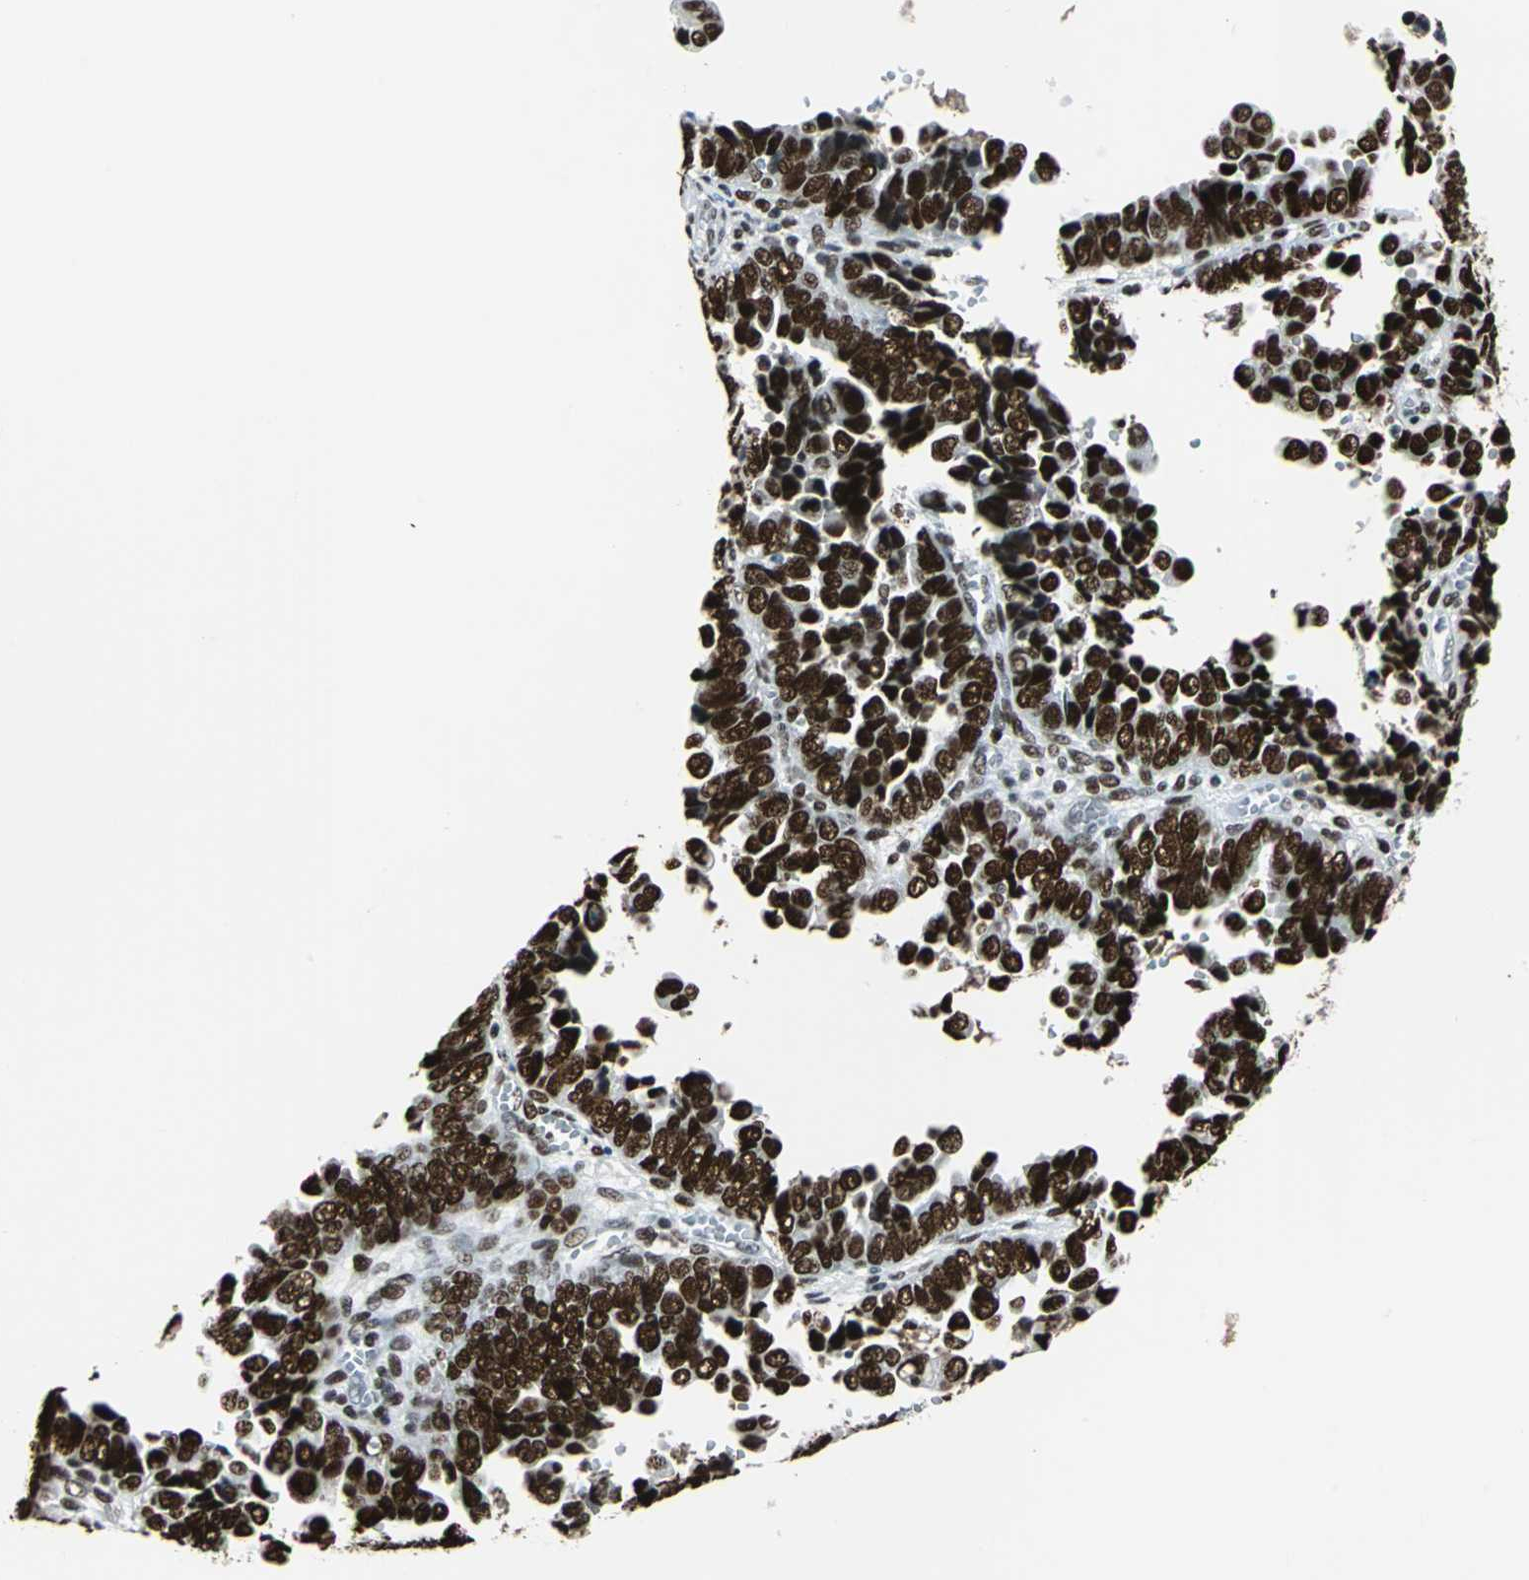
{"staining": {"intensity": "strong", "quantity": ">75%", "location": "nuclear"}, "tissue": "endometrial cancer", "cell_type": "Tumor cells", "image_type": "cancer", "snomed": [{"axis": "morphology", "description": "Adenocarcinoma, NOS"}, {"axis": "topography", "description": "Endometrium"}], "caption": "High-magnification brightfield microscopy of endometrial adenocarcinoma stained with DAB (3,3'-diaminobenzidine) (brown) and counterstained with hematoxylin (blue). tumor cells exhibit strong nuclear staining is identified in approximately>75% of cells. (DAB IHC, brown staining for protein, blue staining for nuclei).", "gene": "HDAC2", "patient": {"sex": "female", "age": 75}}